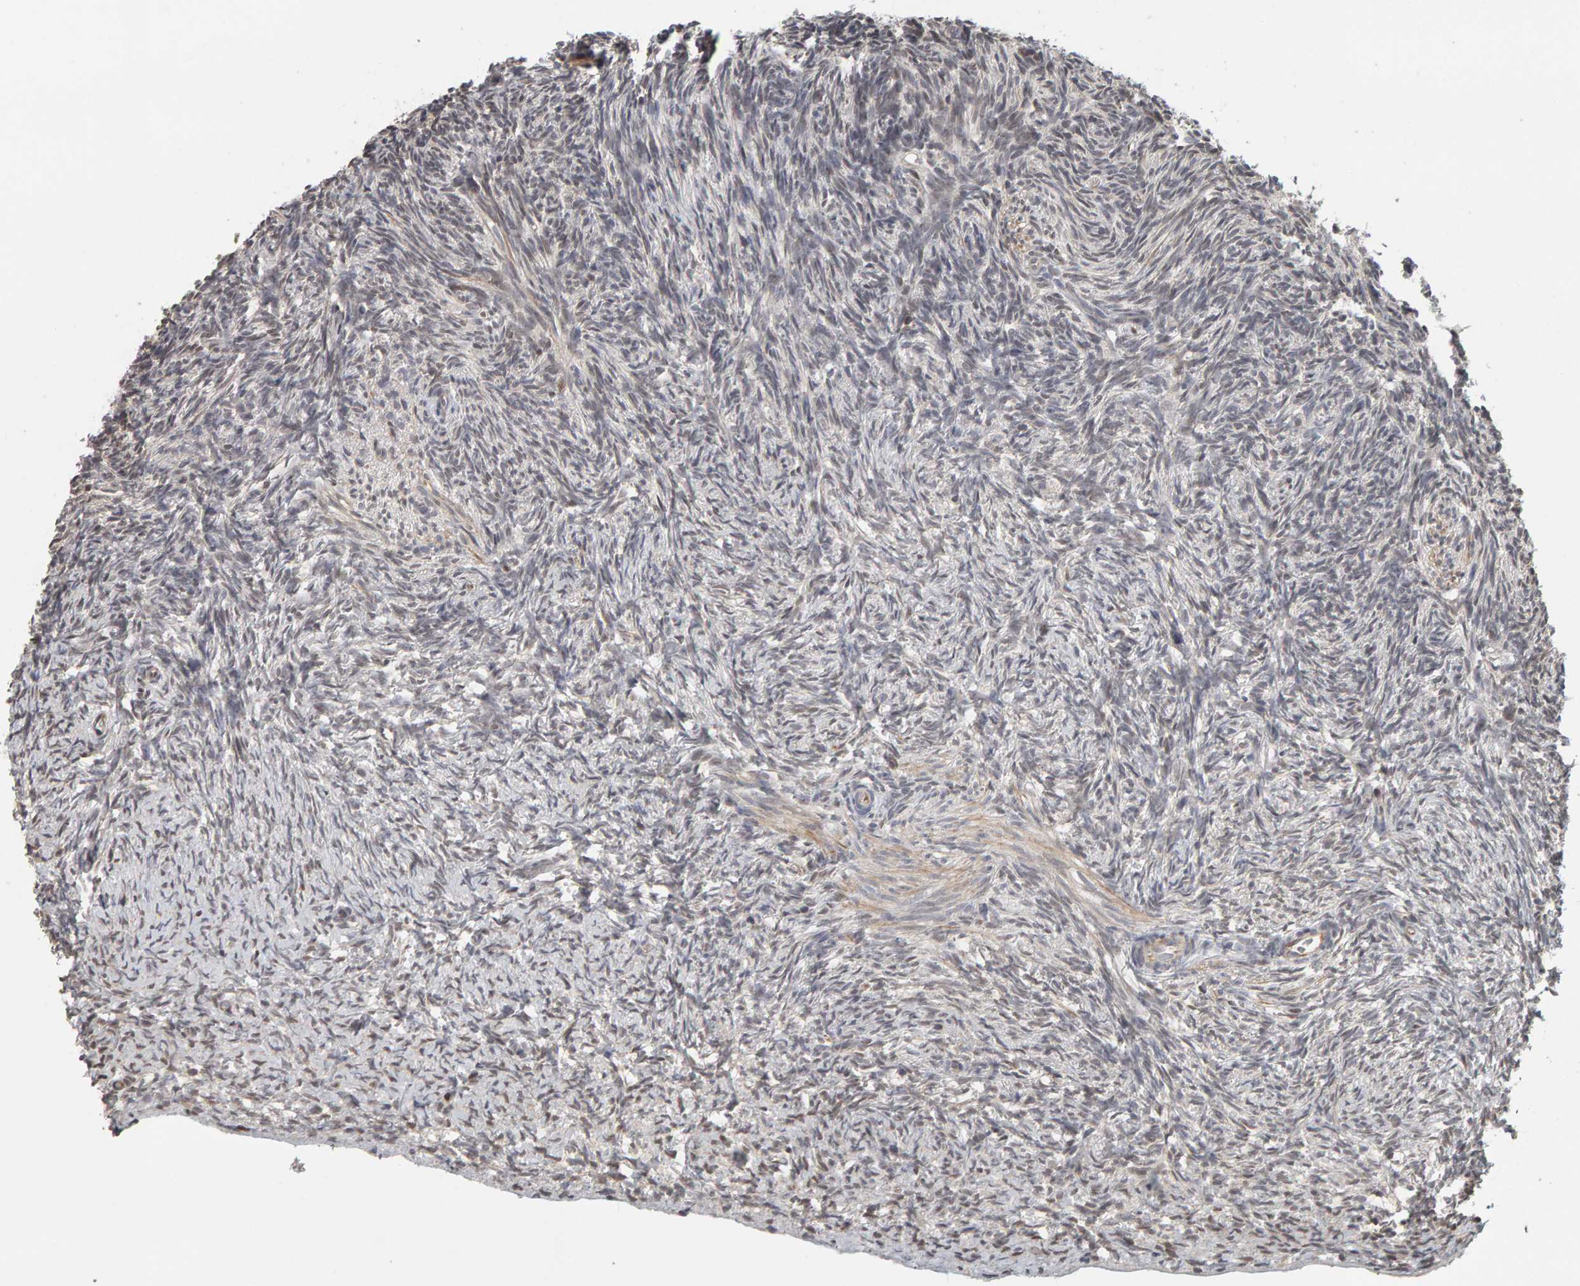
{"staining": {"intensity": "negative", "quantity": "none", "location": "none"}, "tissue": "ovary", "cell_type": "Ovarian stroma cells", "image_type": "normal", "snomed": [{"axis": "morphology", "description": "Normal tissue, NOS"}, {"axis": "topography", "description": "Ovary"}], "caption": "The immunohistochemistry (IHC) image has no significant expression in ovarian stroma cells of ovary. (Brightfield microscopy of DAB (3,3'-diaminobenzidine) immunohistochemistry at high magnification).", "gene": "TEFM", "patient": {"sex": "female", "age": 34}}